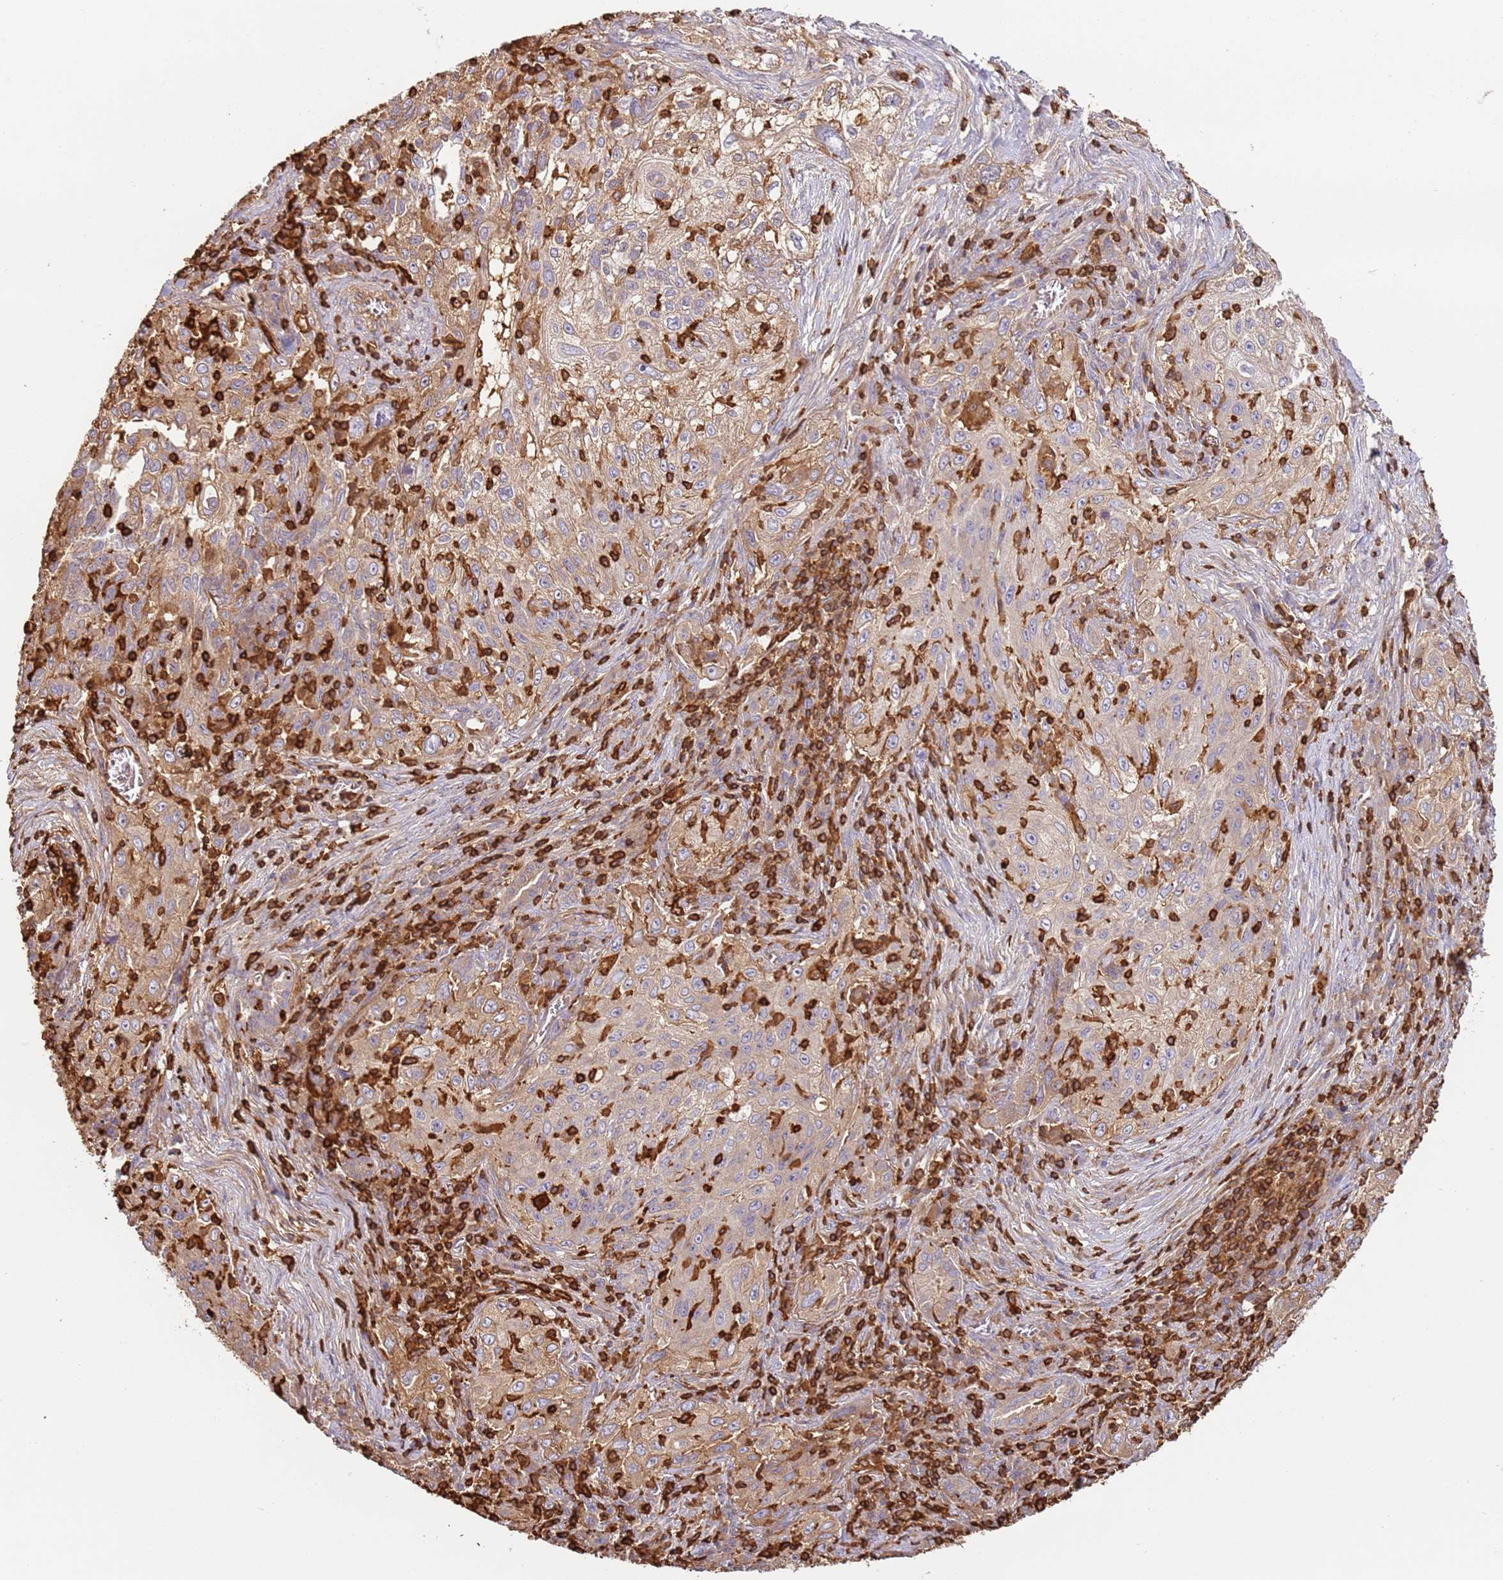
{"staining": {"intensity": "weak", "quantity": ">75%", "location": "cytoplasmic/membranous"}, "tissue": "lung cancer", "cell_type": "Tumor cells", "image_type": "cancer", "snomed": [{"axis": "morphology", "description": "Squamous cell carcinoma, NOS"}, {"axis": "topography", "description": "Lung"}], "caption": "Immunohistochemical staining of lung squamous cell carcinoma demonstrates low levels of weak cytoplasmic/membranous protein staining in approximately >75% of tumor cells.", "gene": "OR6P1", "patient": {"sex": "female", "age": 69}}